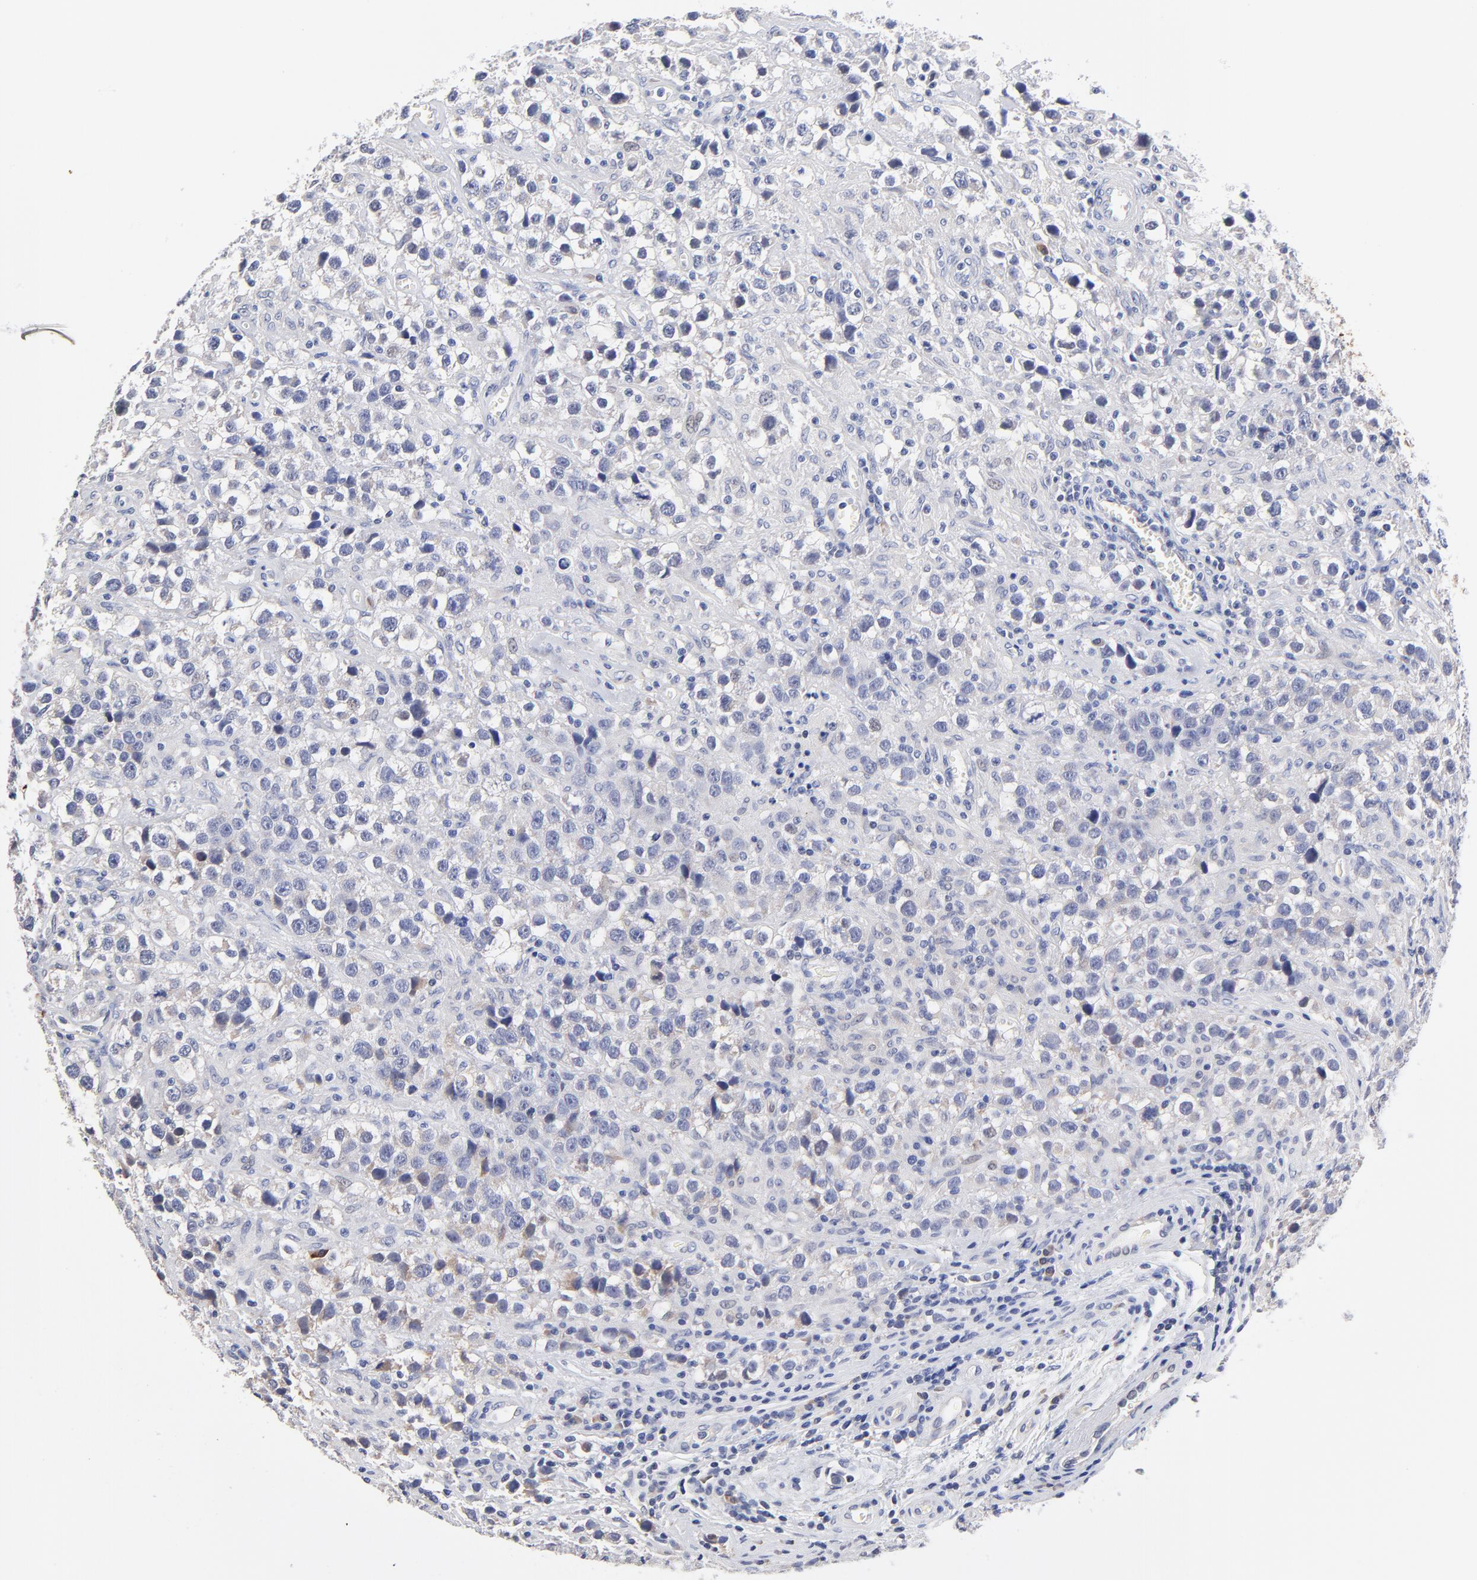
{"staining": {"intensity": "moderate", "quantity": "<25%", "location": "cytoplasmic/membranous"}, "tissue": "testis cancer", "cell_type": "Tumor cells", "image_type": "cancer", "snomed": [{"axis": "morphology", "description": "Seminoma, NOS"}, {"axis": "topography", "description": "Testis"}], "caption": "Testis cancer stained with a brown dye reveals moderate cytoplasmic/membranous positive expression in approximately <25% of tumor cells.", "gene": "TWNK", "patient": {"sex": "male", "age": 43}}